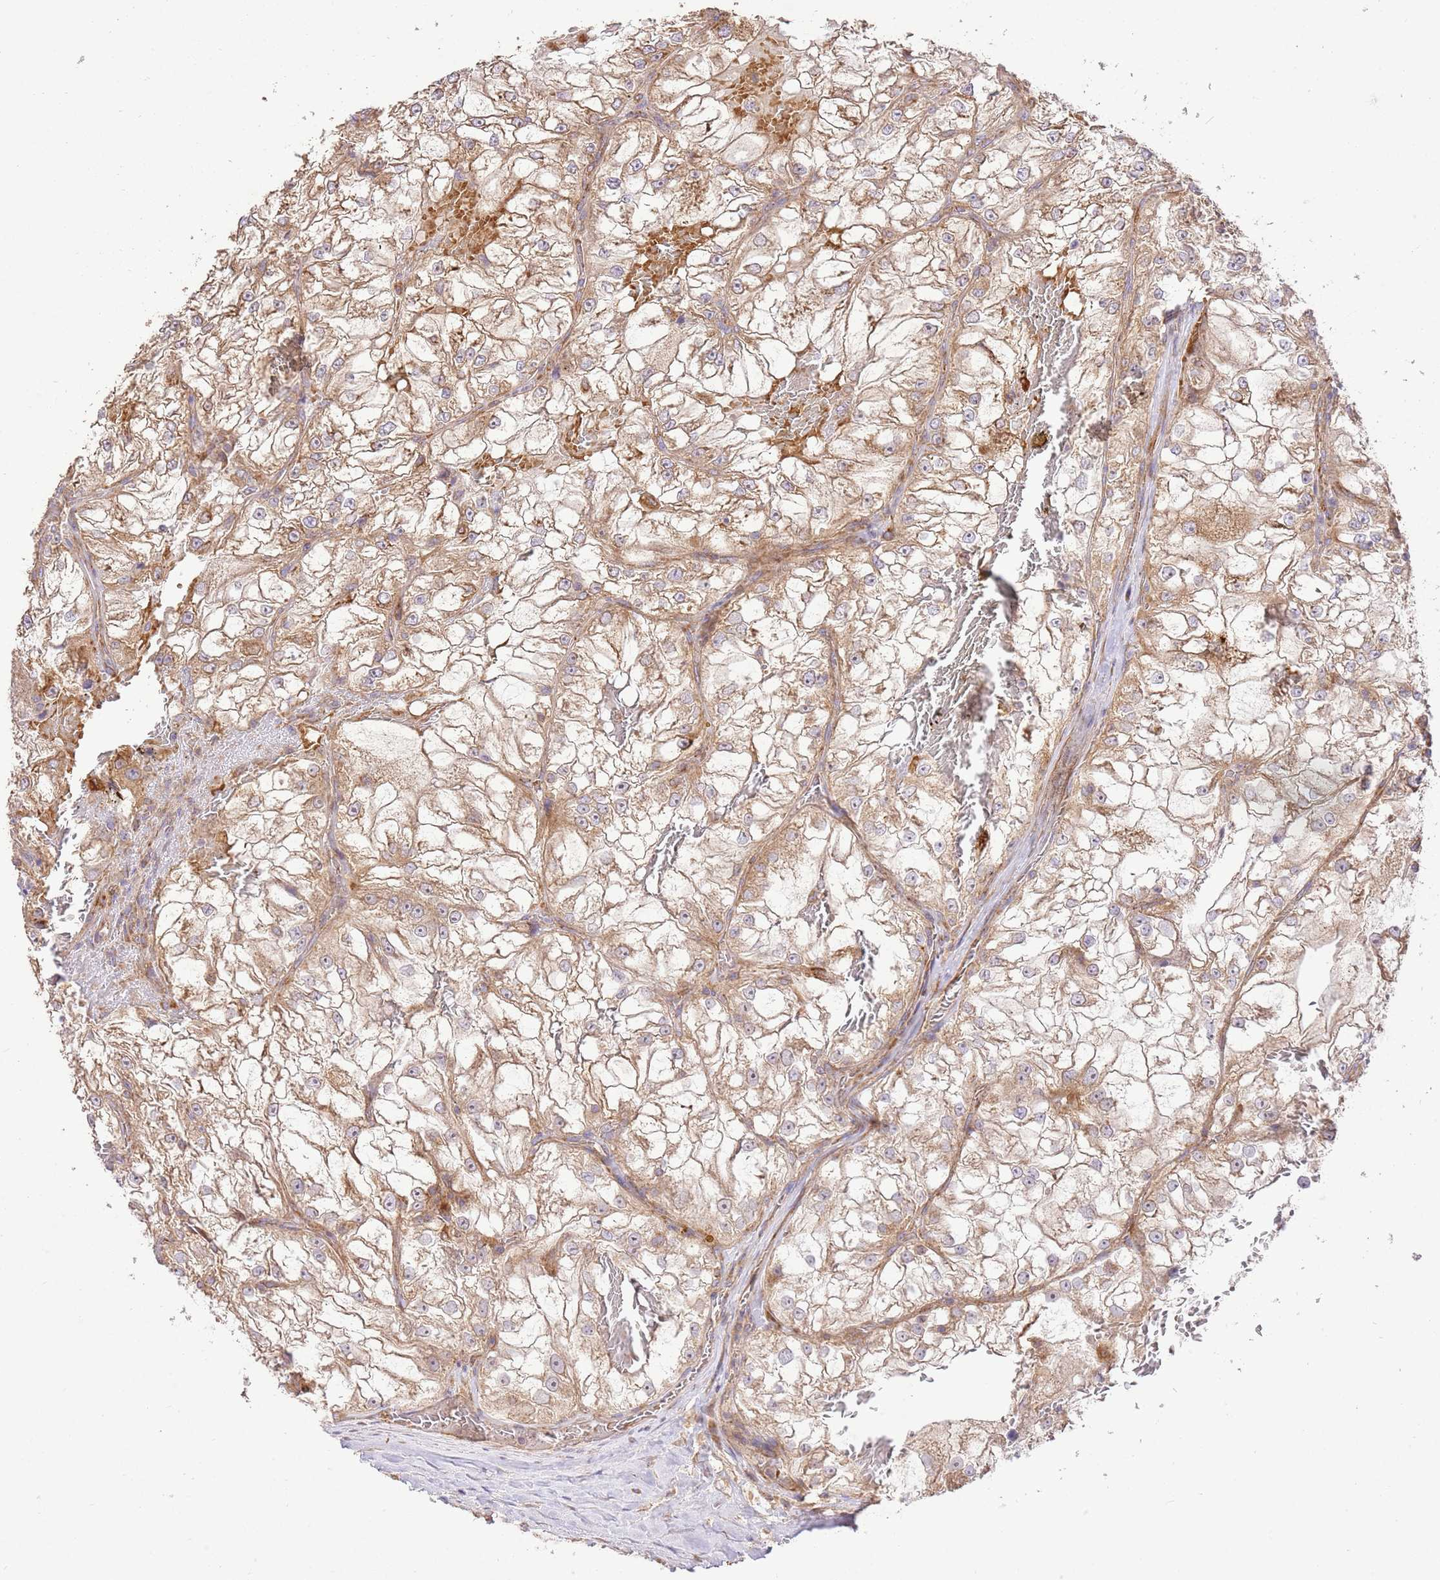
{"staining": {"intensity": "moderate", "quantity": ">75%", "location": "cytoplasmic/membranous"}, "tissue": "renal cancer", "cell_type": "Tumor cells", "image_type": "cancer", "snomed": [{"axis": "morphology", "description": "Adenocarcinoma, NOS"}, {"axis": "topography", "description": "Kidney"}], "caption": "DAB immunohistochemical staining of renal cancer shows moderate cytoplasmic/membranous protein staining in about >75% of tumor cells.", "gene": "SPATA2L", "patient": {"sex": "female", "age": 72}}